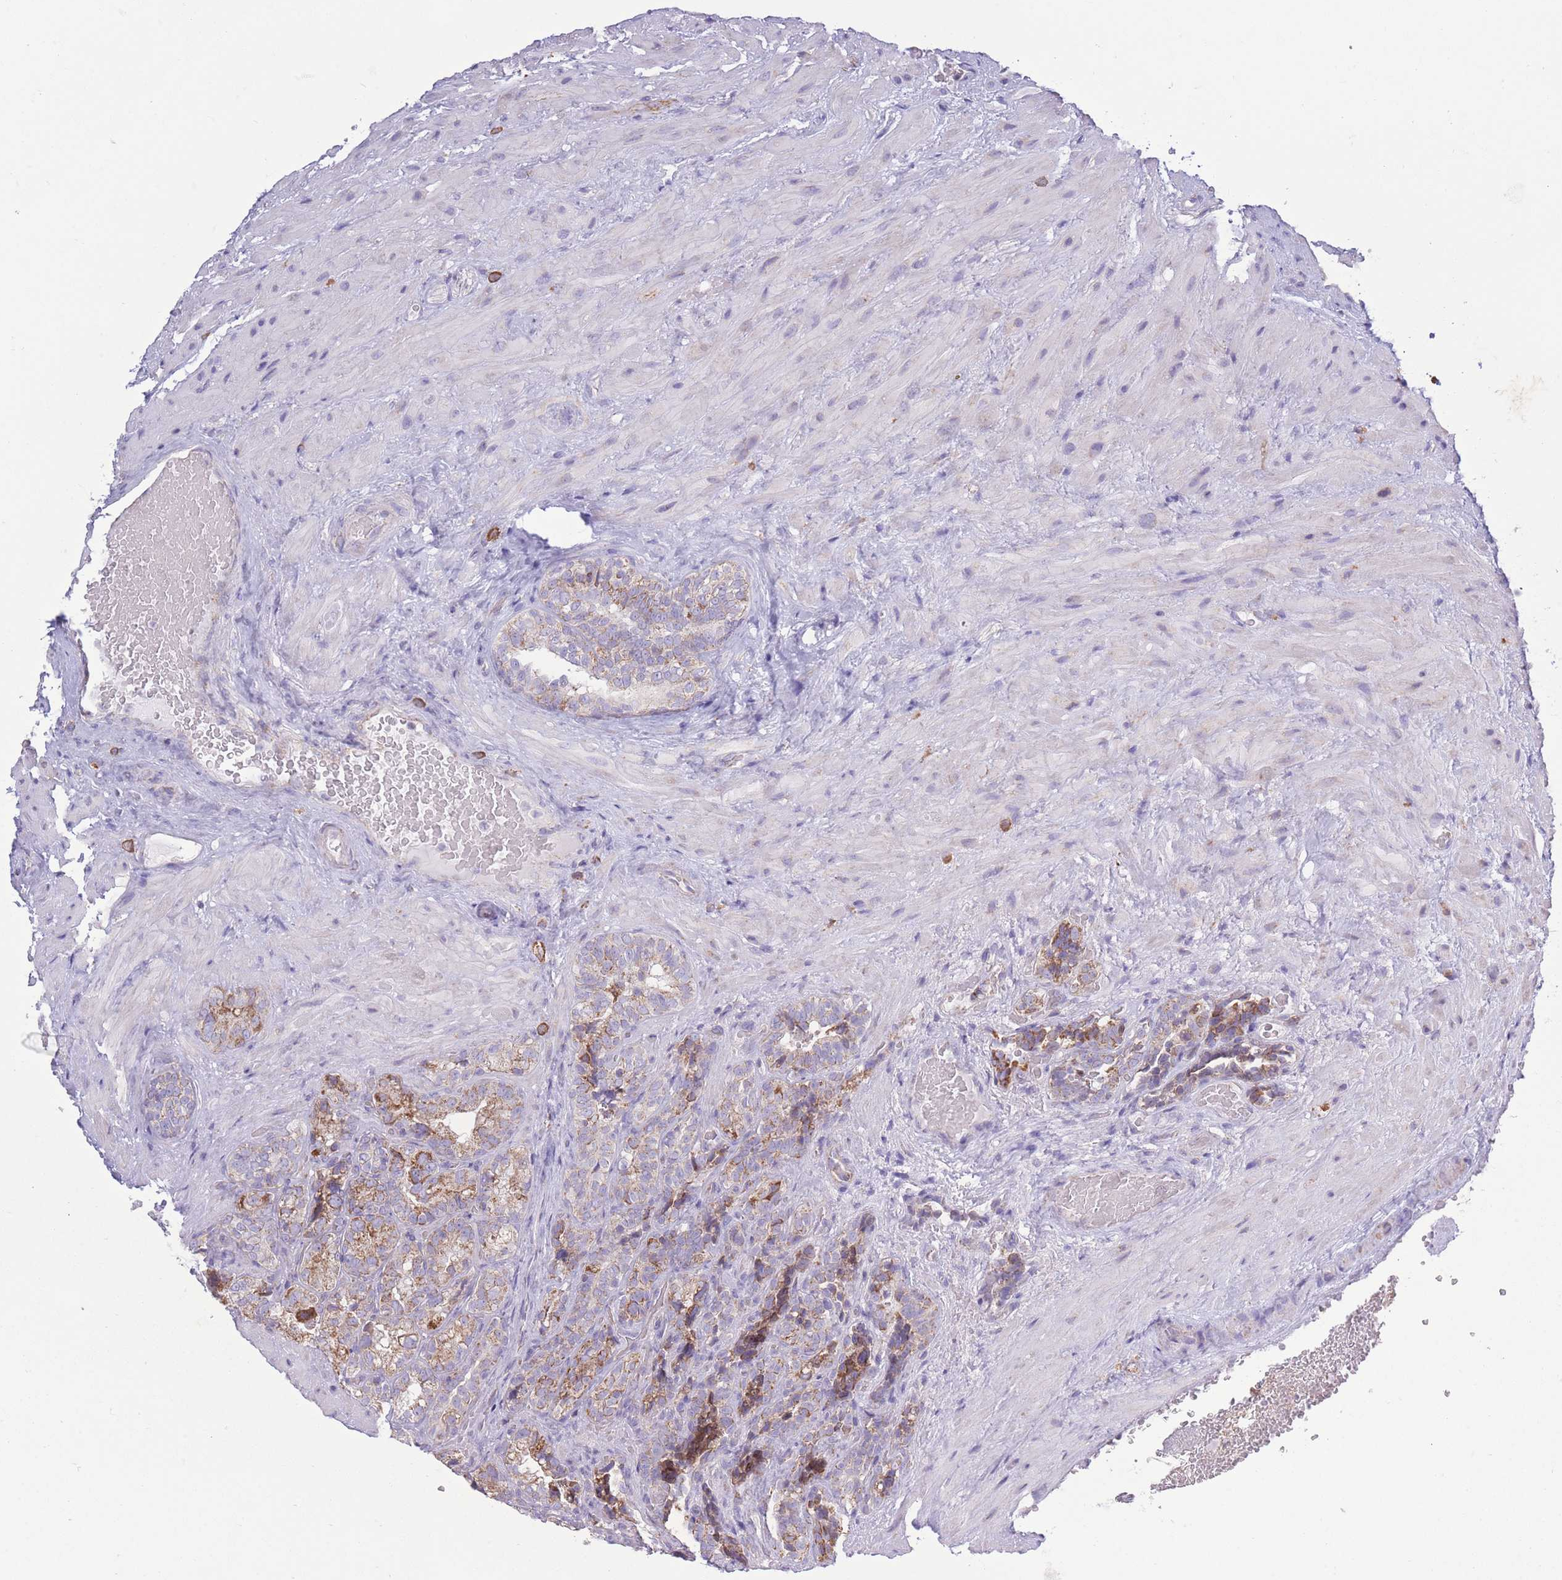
{"staining": {"intensity": "moderate", "quantity": "25%-75%", "location": "cytoplasmic/membranous"}, "tissue": "seminal vesicle", "cell_type": "Glandular cells", "image_type": "normal", "snomed": [{"axis": "morphology", "description": "Normal tissue, NOS"}, {"axis": "topography", "description": "Seminal veicle"}, {"axis": "topography", "description": "Peripheral nerve tissue"}], "caption": "A brown stain labels moderate cytoplasmic/membranous expression of a protein in glandular cells of benign seminal vesicle. (IHC, brightfield microscopy, high magnification).", "gene": "PDHA1", "patient": {"sex": "male", "age": 67}}